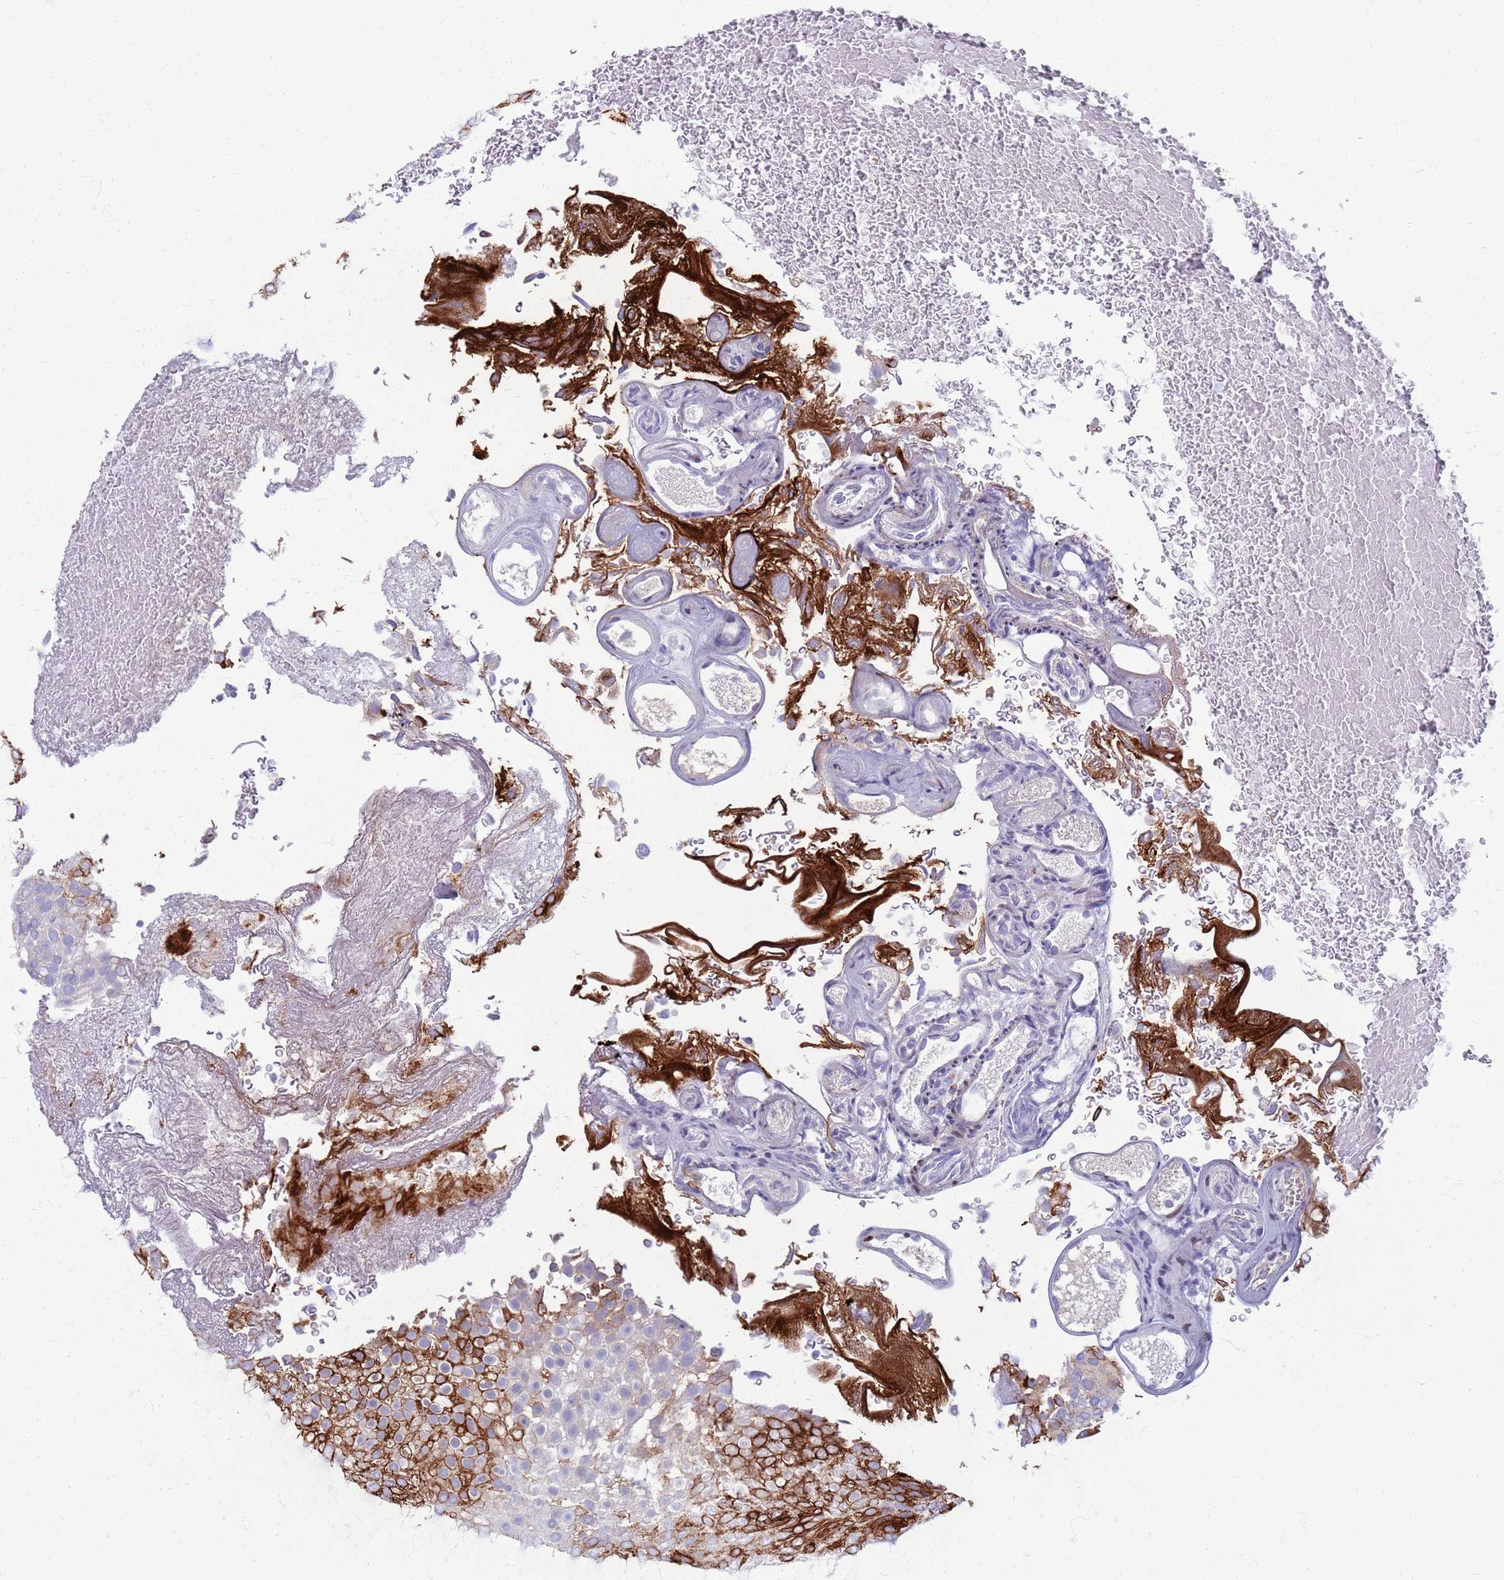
{"staining": {"intensity": "strong", "quantity": "<25%", "location": "cytoplasmic/membranous"}, "tissue": "urothelial cancer", "cell_type": "Tumor cells", "image_type": "cancer", "snomed": [{"axis": "morphology", "description": "Urothelial carcinoma, Low grade"}, {"axis": "topography", "description": "Urinary bladder"}], "caption": "Human low-grade urothelial carcinoma stained for a protein (brown) exhibits strong cytoplasmic/membranous positive staining in approximately <25% of tumor cells.", "gene": "CLCA2", "patient": {"sex": "male", "age": 78}}